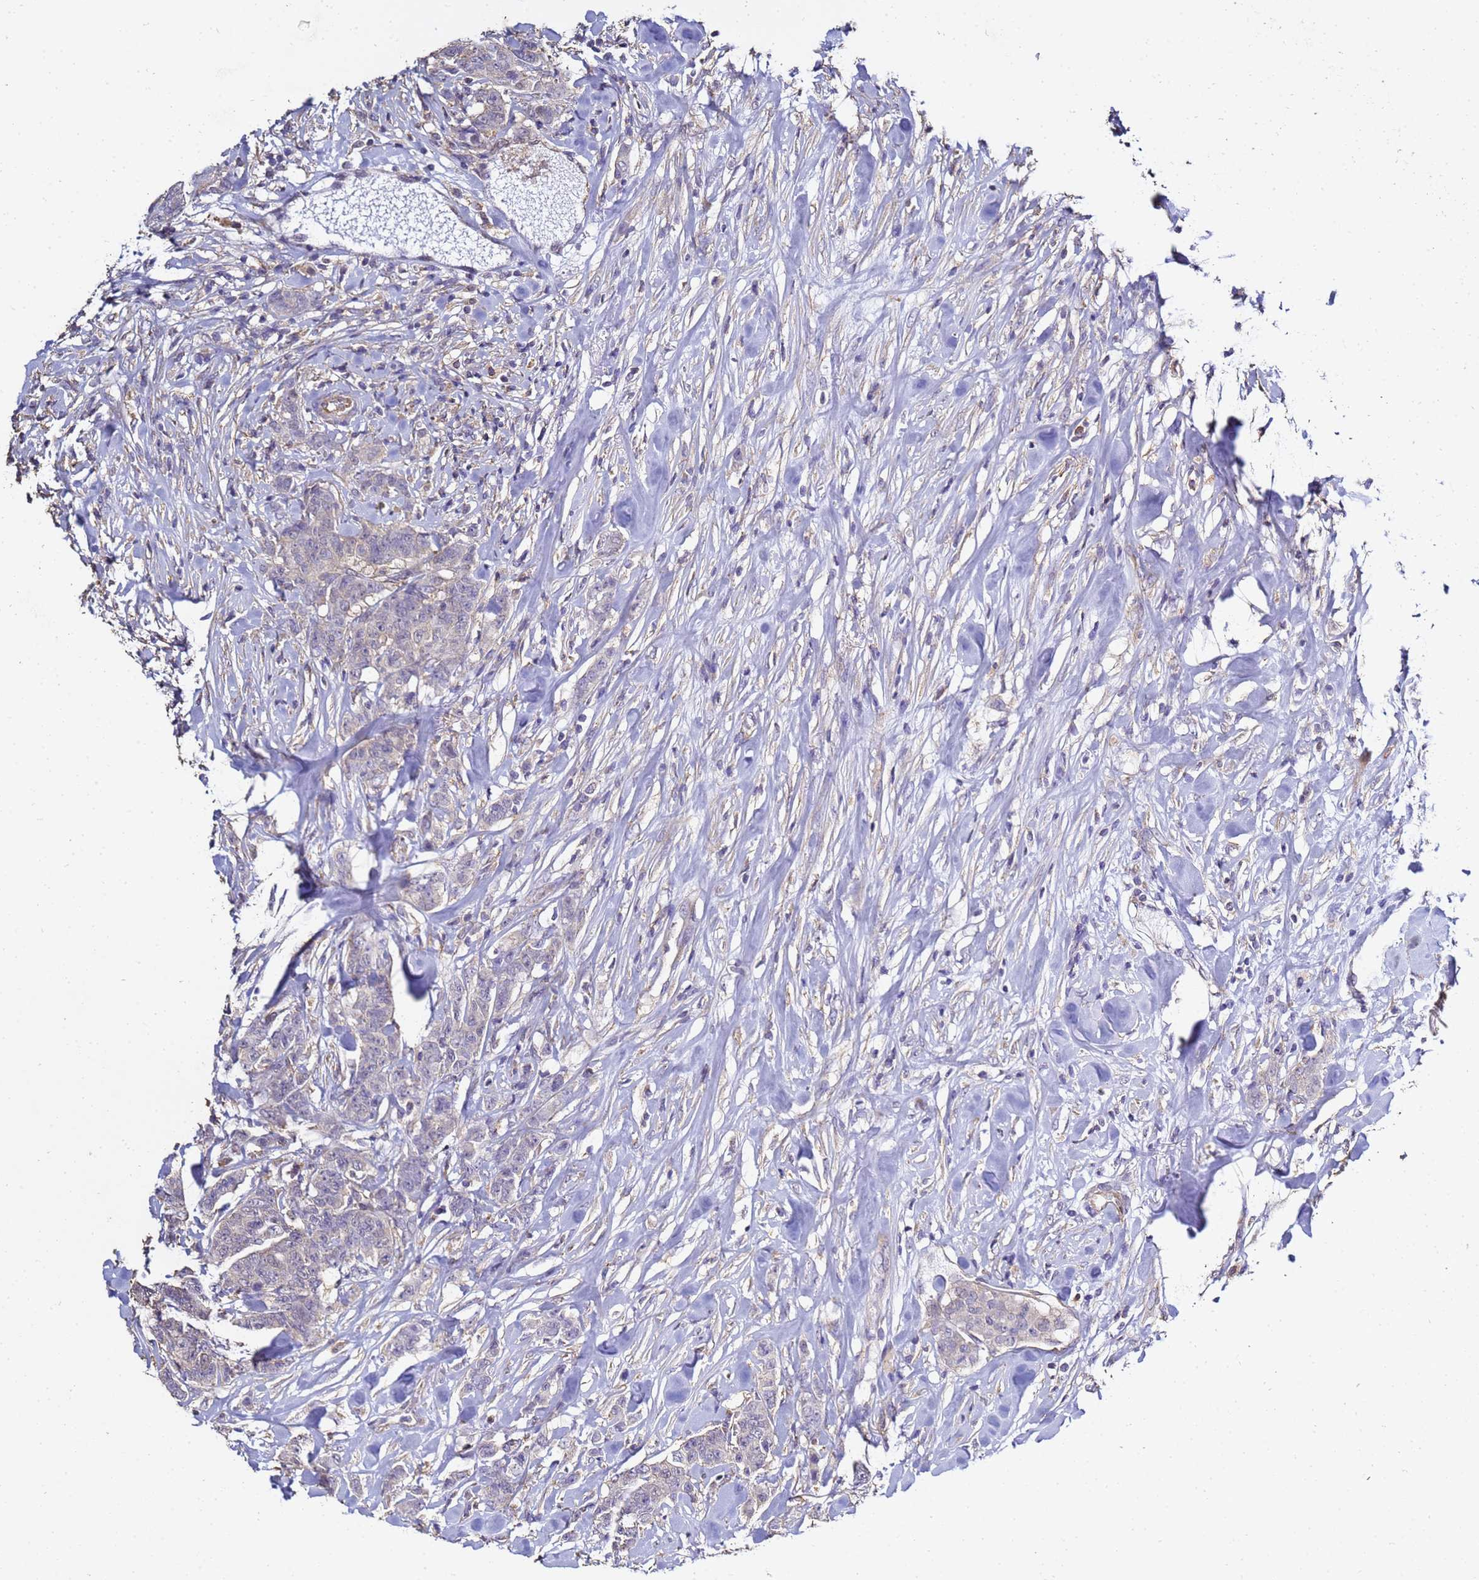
{"staining": {"intensity": "negative", "quantity": "none", "location": "none"}, "tissue": "breast cancer", "cell_type": "Tumor cells", "image_type": "cancer", "snomed": [{"axis": "morphology", "description": "Duct carcinoma"}, {"axis": "topography", "description": "Breast"}], "caption": "Tumor cells show no significant protein expression in breast cancer.", "gene": "ENOPH1", "patient": {"sex": "female", "age": 40}}